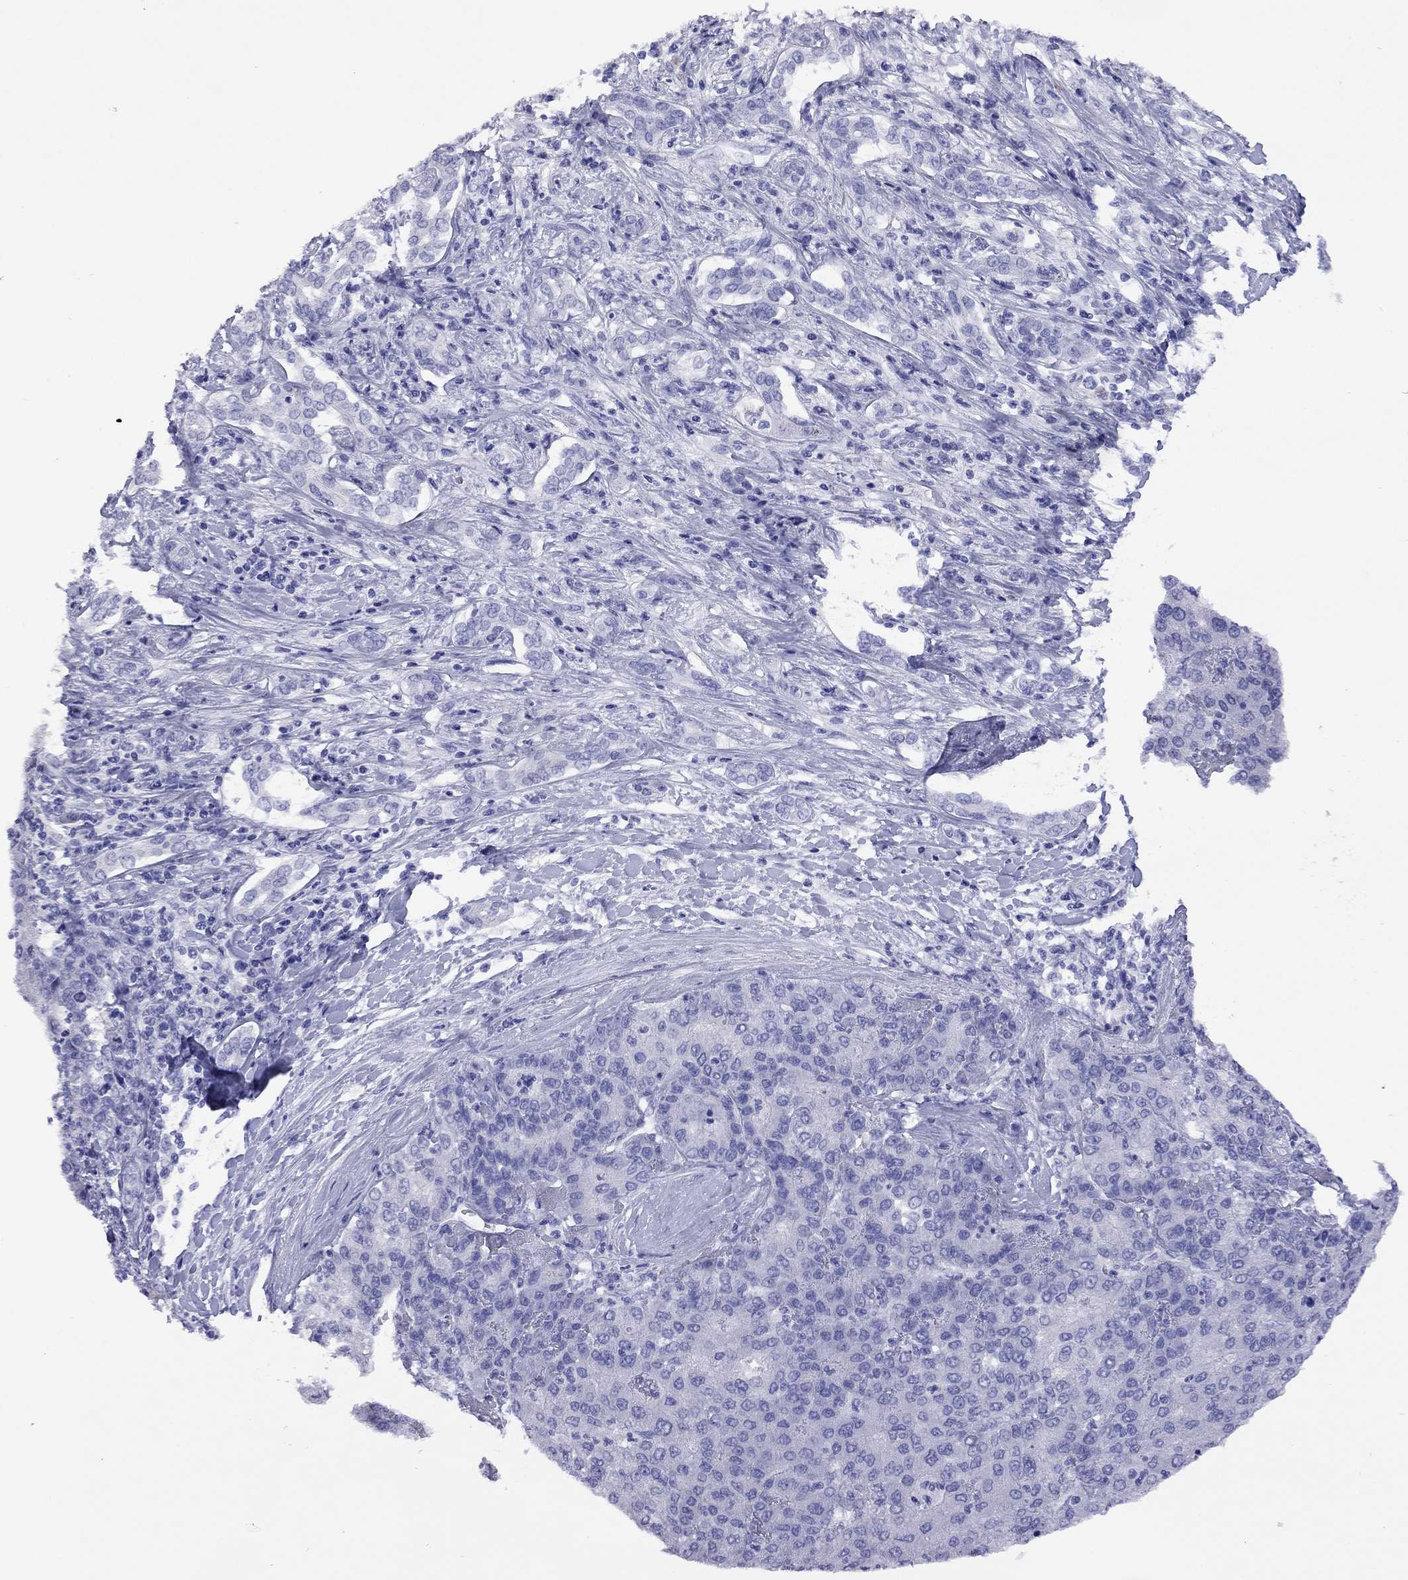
{"staining": {"intensity": "negative", "quantity": "none", "location": "none"}, "tissue": "liver cancer", "cell_type": "Tumor cells", "image_type": "cancer", "snomed": [{"axis": "morphology", "description": "Carcinoma, Hepatocellular, NOS"}, {"axis": "topography", "description": "Liver"}], "caption": "Tumor cells show no significant protein positivity in liver hepatocellular carcinoma. (Immunohistochemistry, brightfield microscopy, high magnification).", "gene": "FIGLA", "patient": {"sex": "male", "age": 65}}